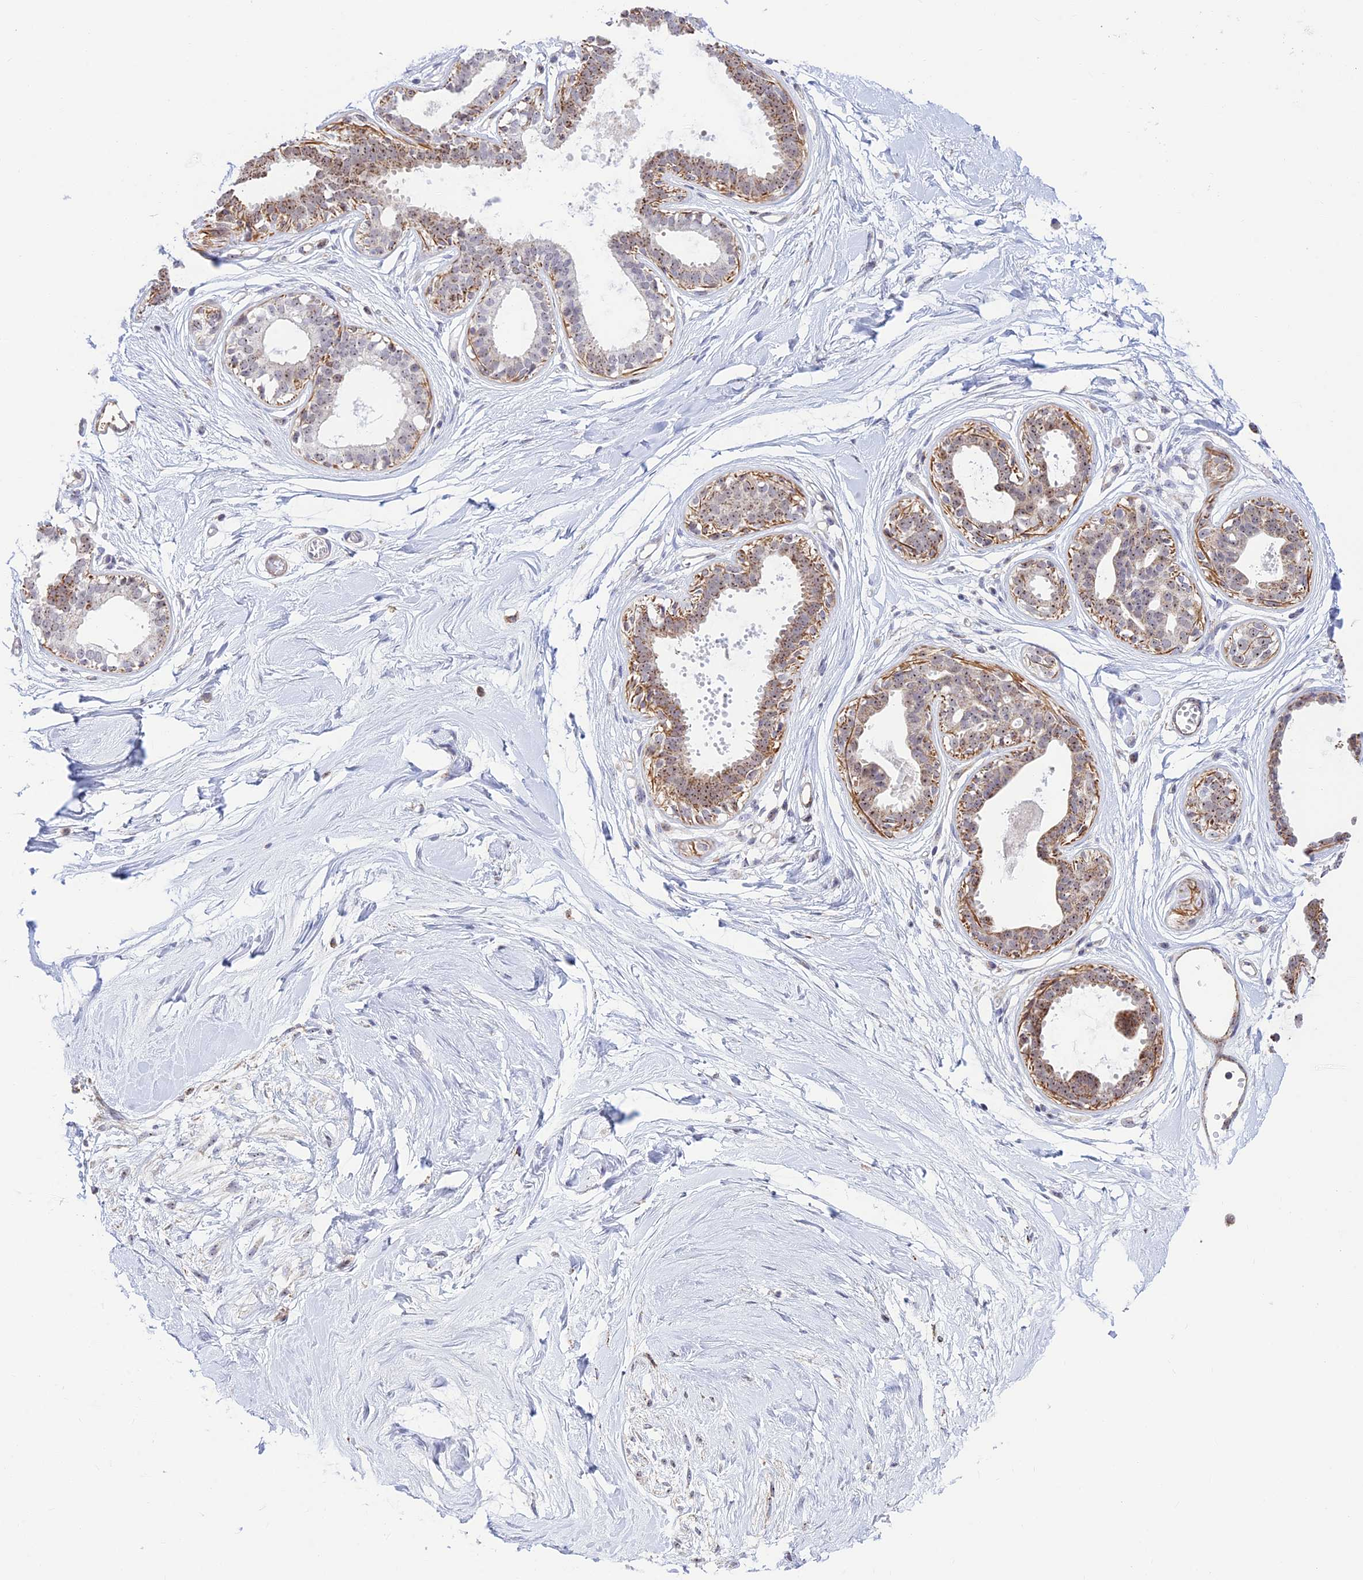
{"staining": {"intensity": "negative", "quantity": "none", "location": "none"}, "tissue": "breast", "cell_type": "Adipocytes", "image_type": "normal", "snomed": [{"axis": "morphology", "description": "Normal tissue, NOS"}, {"axis": "topography", "description": "Breast"}], "caption": "This is a image of immunohistochemistry staining of normal breast, which shows no expression in adipocytes. (DAB (3,3'-diaminobenzidine) IHC with hematoxylin counter stain).", "gene": "POLR1G", "patient": {"sex": "female", "age": 45}}